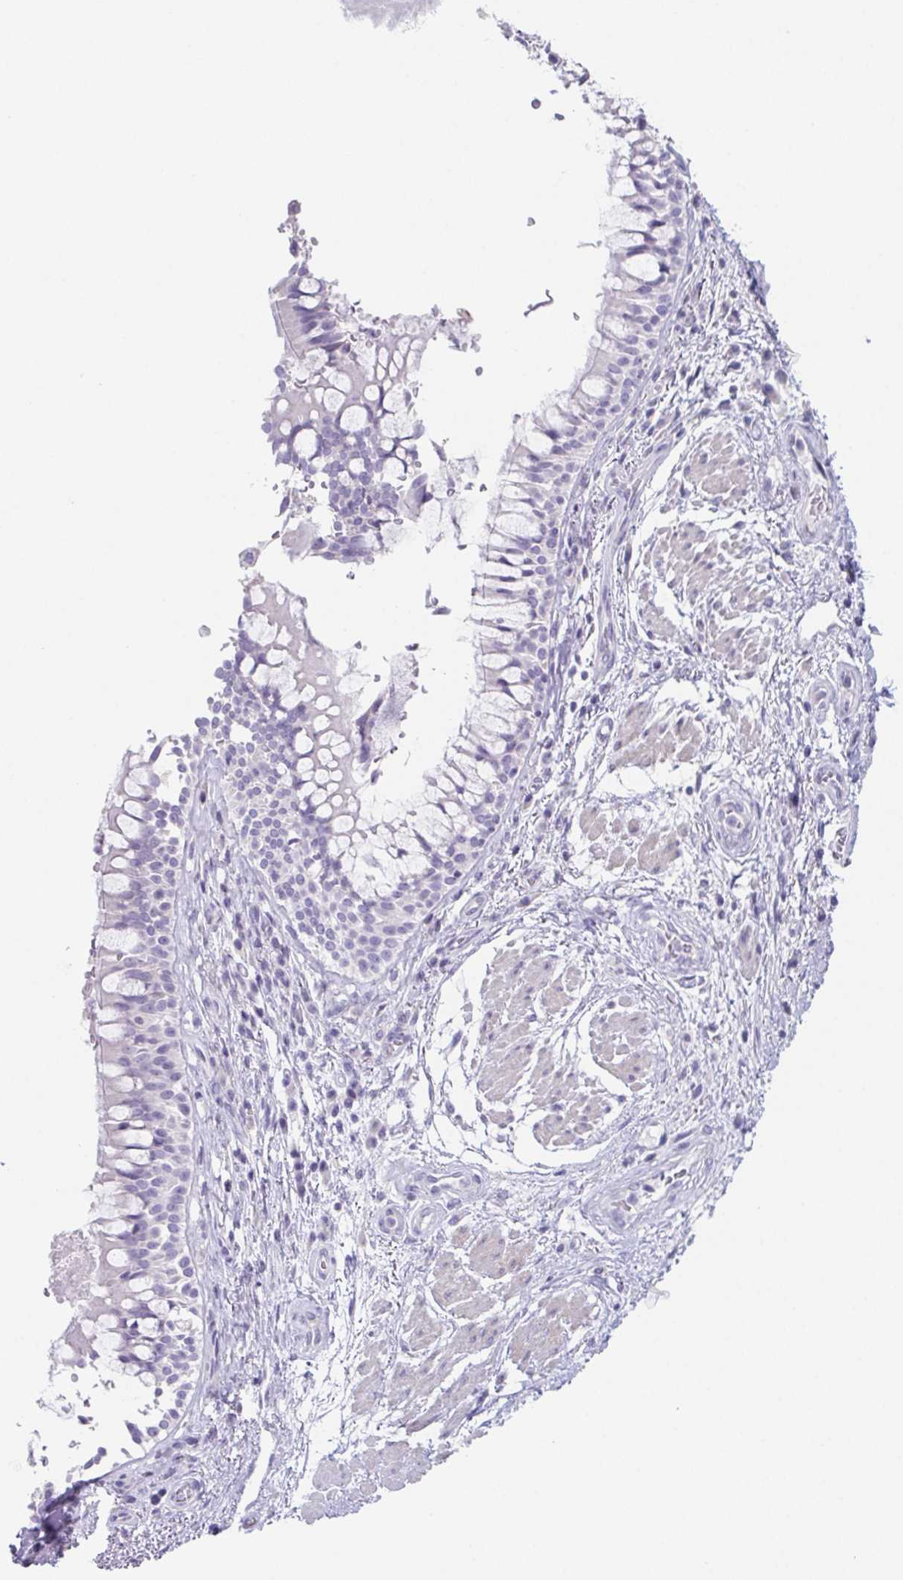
{"staining": {"intensity": "negative", "quantity": "none", "location": "none"}, "tissue": "adipose tissue", "cell_type": "Adipocytes", "image_type": "normal", "snomed": [{"axis": "morphology", "description": "Normal tissue, NOS"}, {"axis": "topography", "description": "Cartilage tissue"}, {"axis": "topography", "description": "Bronchus"}], "caption": "High magnification brightfield microscopy of unremarkable adipose tissue stained with DAB (brown) and counterstained with hematoxylin (blue): adipocytes show no significant staining. The staining was performed using DAB (3,3'-diaminobenzidine) to visualize the protein expression in brown, while the nuclei were stained in blue with hematoxylin (Magnification: 20x).", "gene": "HDGFL1", "patient": {"sex": "male", "age": 64}}